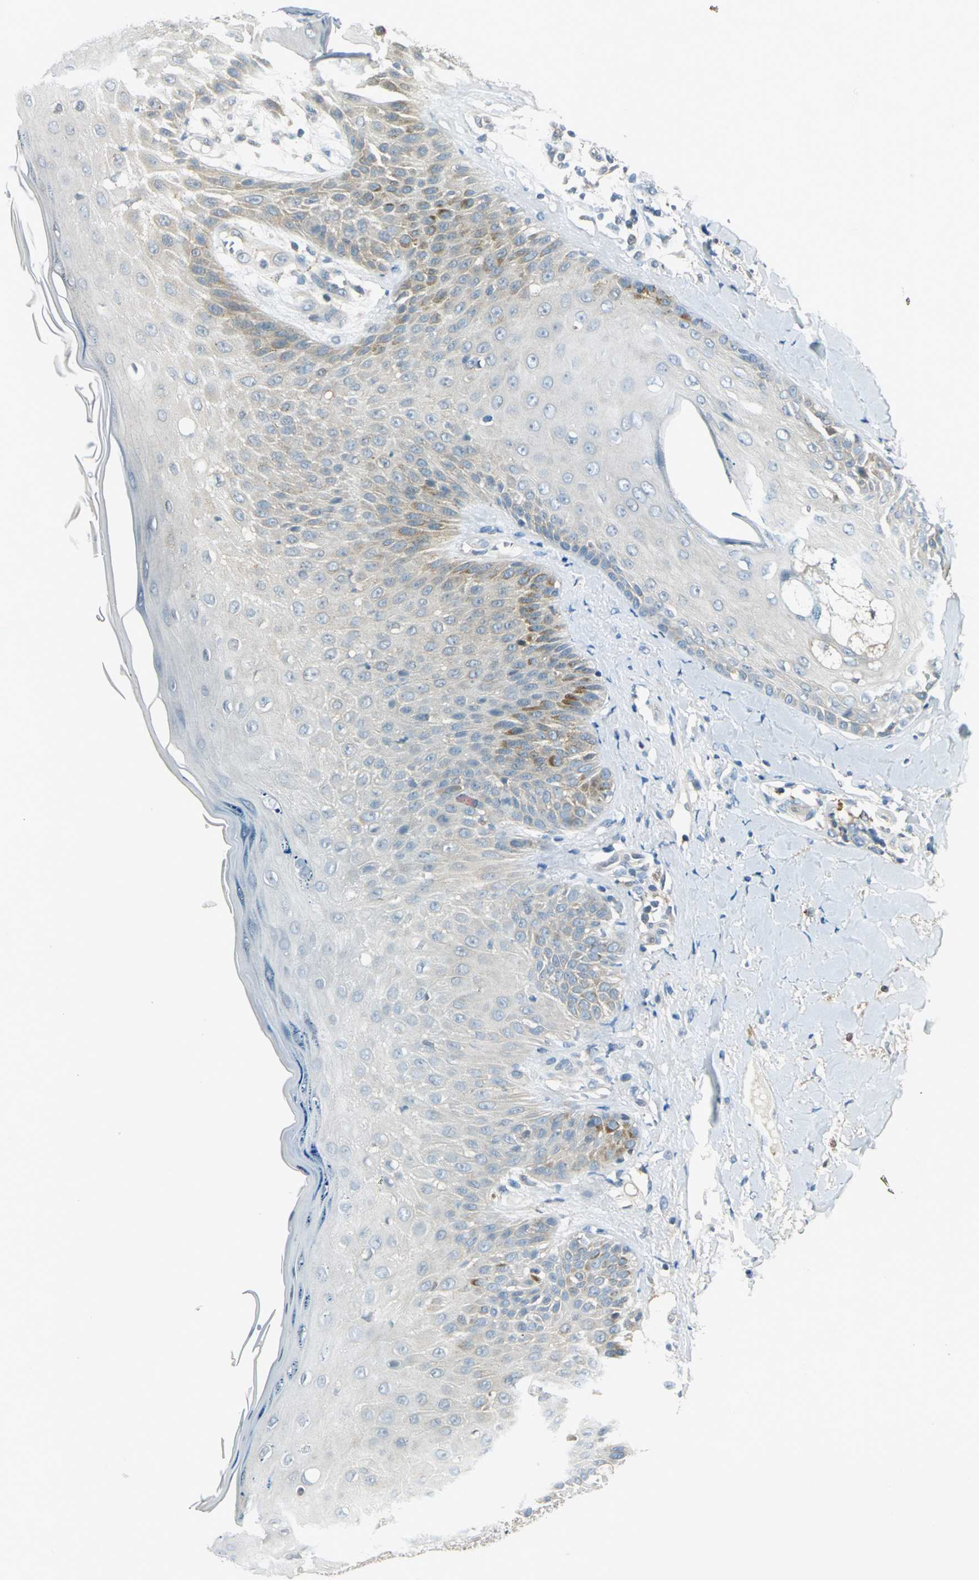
{"staining": {"intensity": "weak", "quantity": "<25%", "location": "cytoplasmic/membranous"}, "tissue": "skin cancer", "cell_type": "Tumor cells", "image_type": "cancer", "snomed": [{"axis": "morphology", "description": "Squamous cell carcinoma, NOS"}, {"axis": "topography", "description": "Skin"}], "caption": "The histopathology image exhibits no staining of tumor cells in skin squamous cell carcinoma.", "gene": "FYN", "patient": {"sex": "male", "age": 24}}